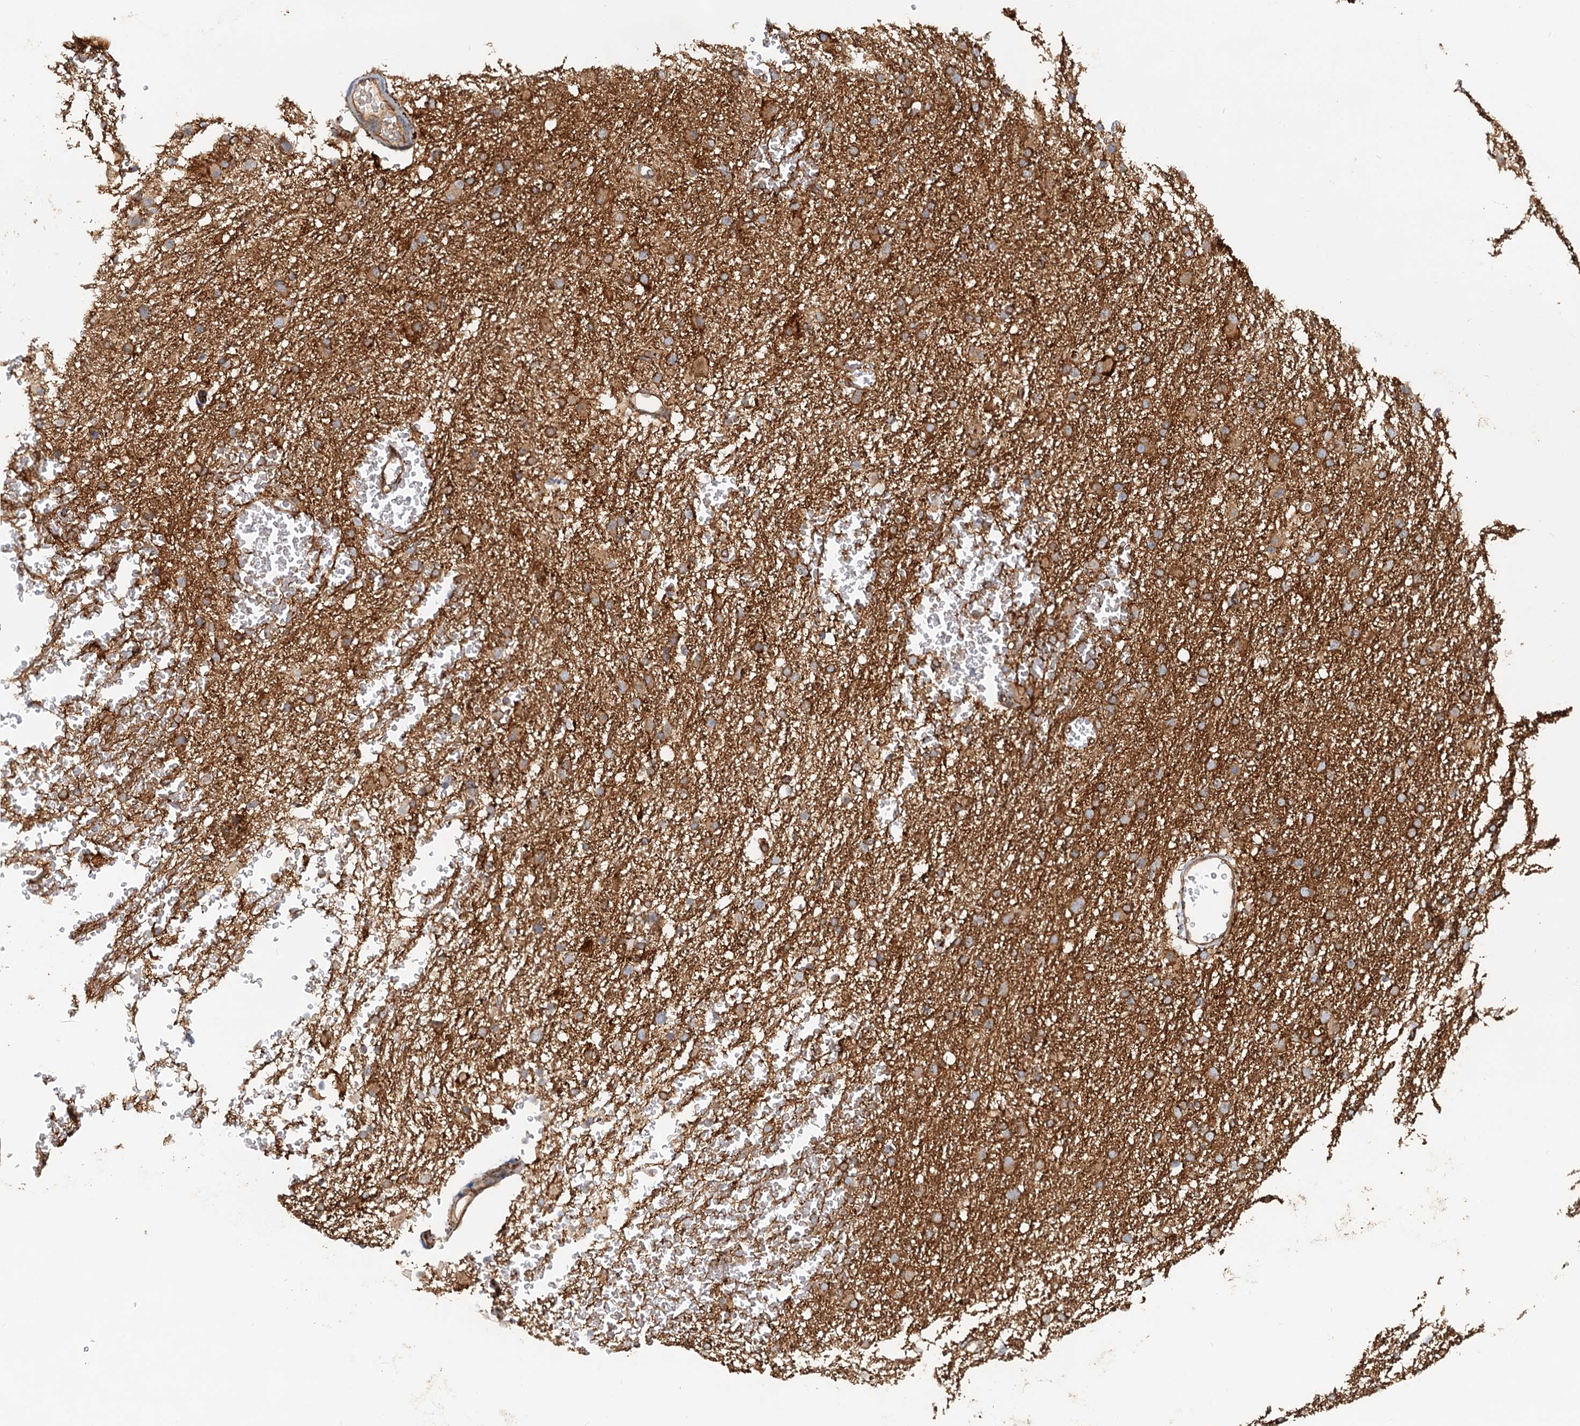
{"staining": {"intensity": "moderate", "quantity": ">75%", "location": "cytoplasmic/membranous"}, "tissue": "glioma", "cell_type": "Tumor cells", "image_type": "cancer", "snomed": [{"axis": "morphology", "description": "Glioma, malignant, High grade"}, {"axis": "topography", "description": "Cerebral cortex"}], "caption": "Human glioma stained with a brown dye shows moderate cytoplasmic/membranous positive positivity in about >75% of tumor cells.", "gene": "NIPAL3", "patient": {"sex": "female", "age": 36}}